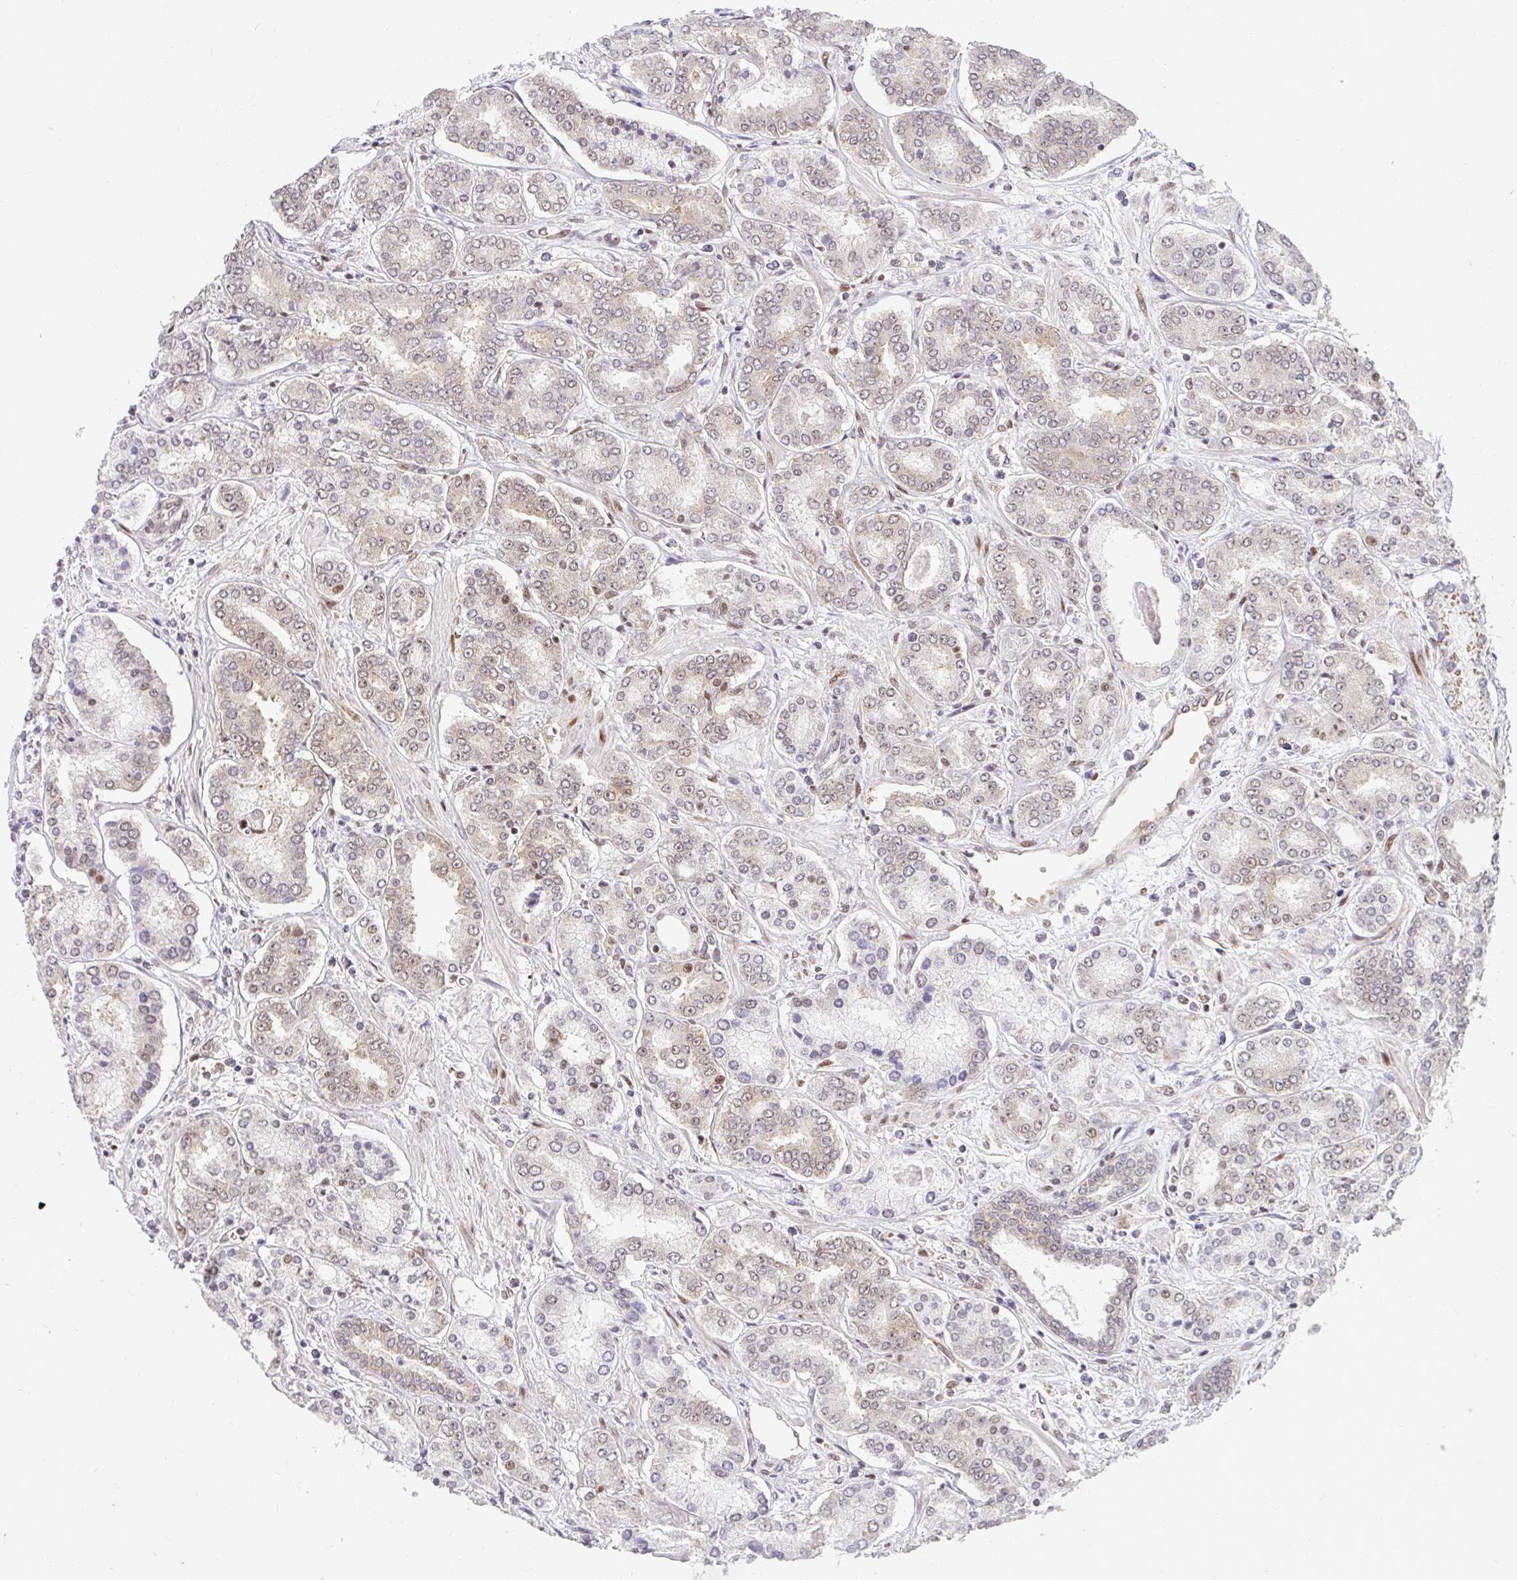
{"staining": {"intensity": "weak", "quantity": "25%-75%", "location": "nuclear"}, "tissue": "prostate cancer", "cell_type": "Tumor cells", "image_type": "cancer", "snomed": [{"axis": "morphology", "description": "Adenocarcinoma, High grade"}, {"axis": "topography", "description": "Prostate"}], "caption": "Human high-grade adenocarcinoma (prostate) stained with a brown dye exhibits weak nuclear positive expression in about 25%-75% of tumor cells.", "gene": "SYNCRIP", "patient": {"sex": "male", "age": 72}}